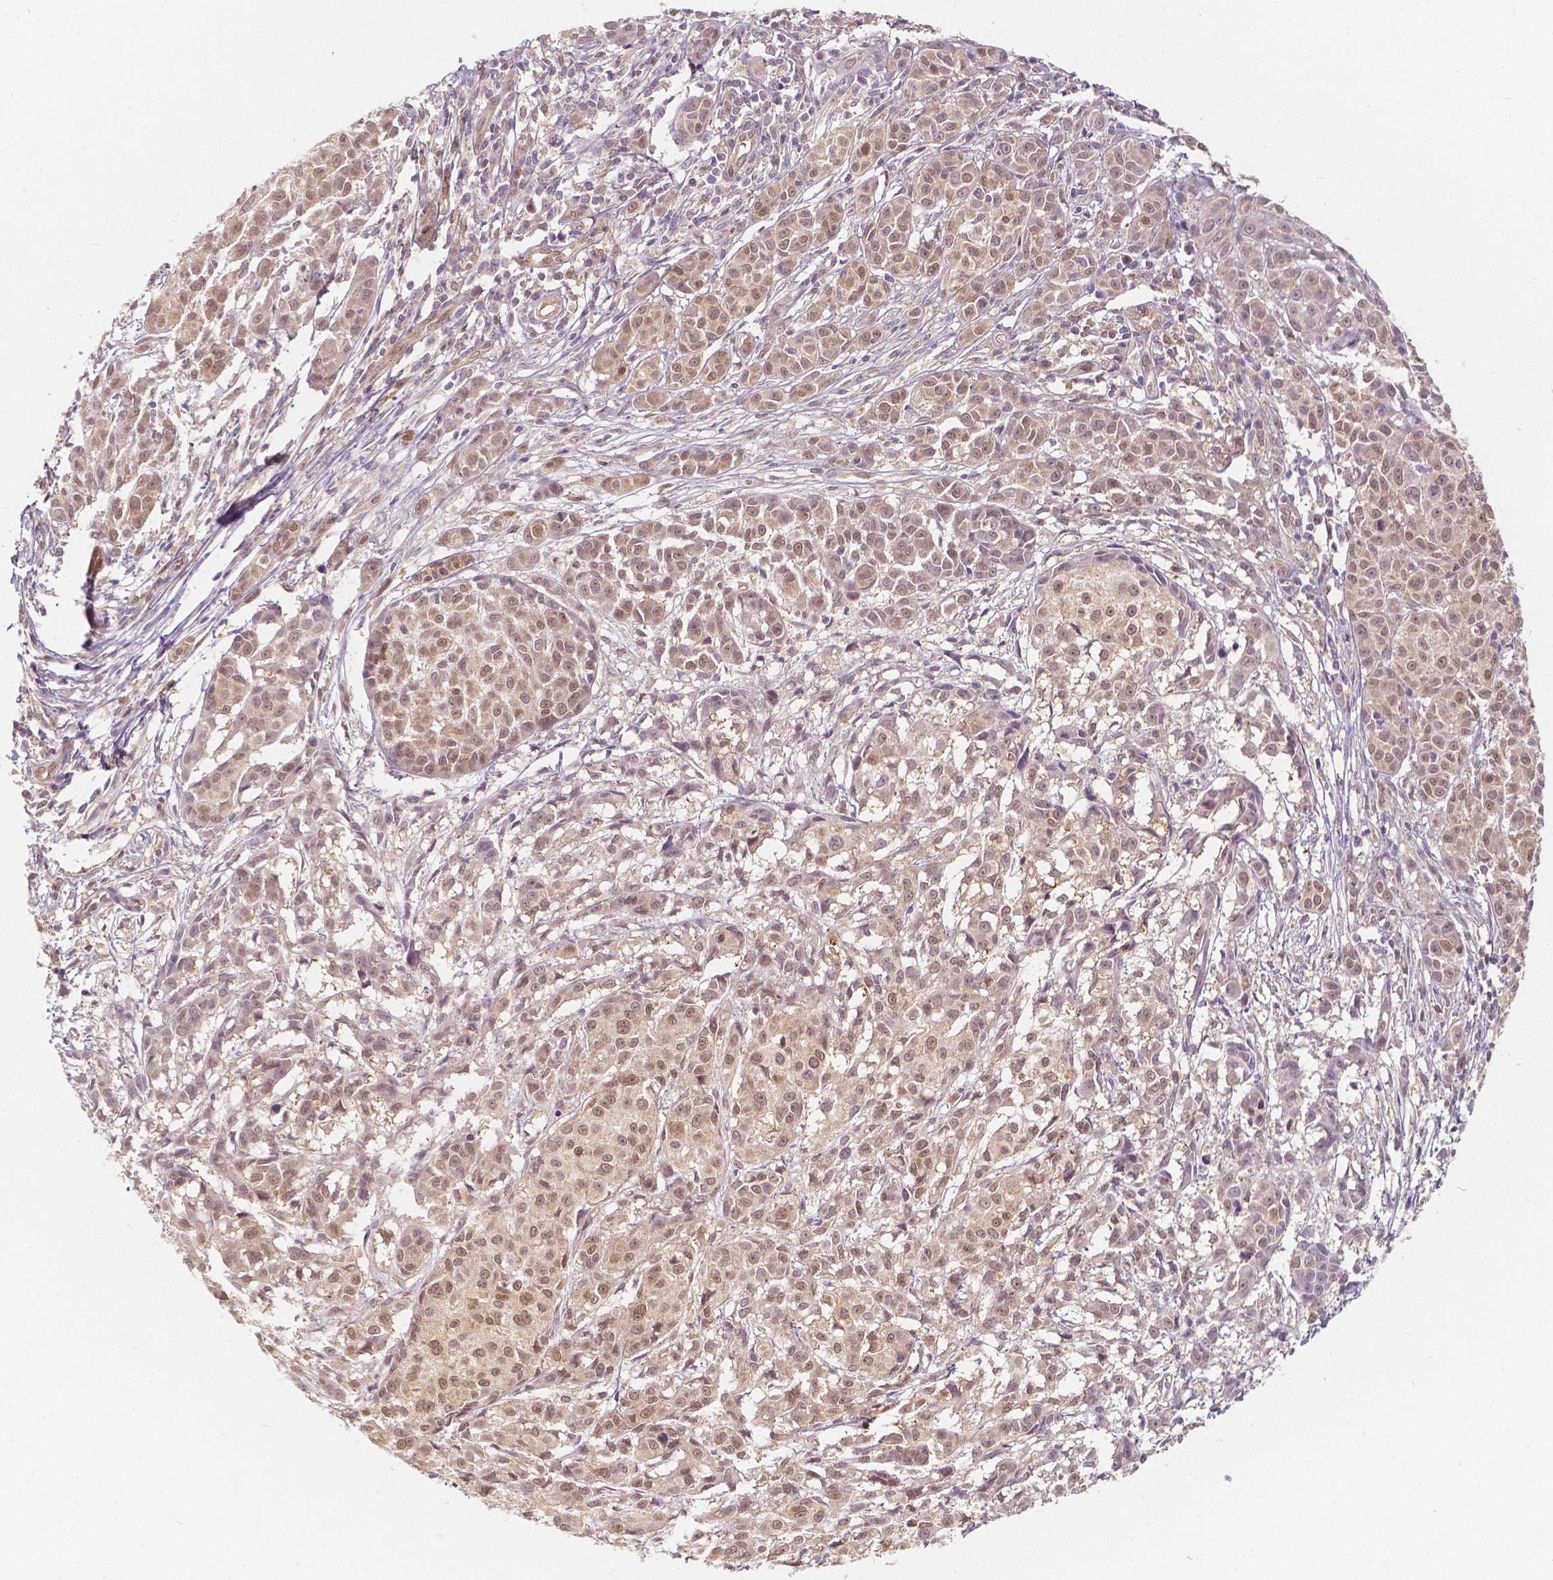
{"staining": {"intensity": "weak", "quantity": ">75%", "location": "cytoplasmic/membranous,nuclear"}, "tissue": "melanoma", "cell_type": "Tumor cells", "image_type": "cancer", "snomed": [{"axis": "morphology", "description": "Malignant melanoma, NOS"}, {"axis": "topography", "description": "Skin"}], "caption": "Protein expression analysis of human malignant melanoma reveals weak cytoplasmic/membranous and nuclear positivity in about >75% of tumor cells.", "gene": "NAPRT", "patient": {"sex": "male", "age": 48}}